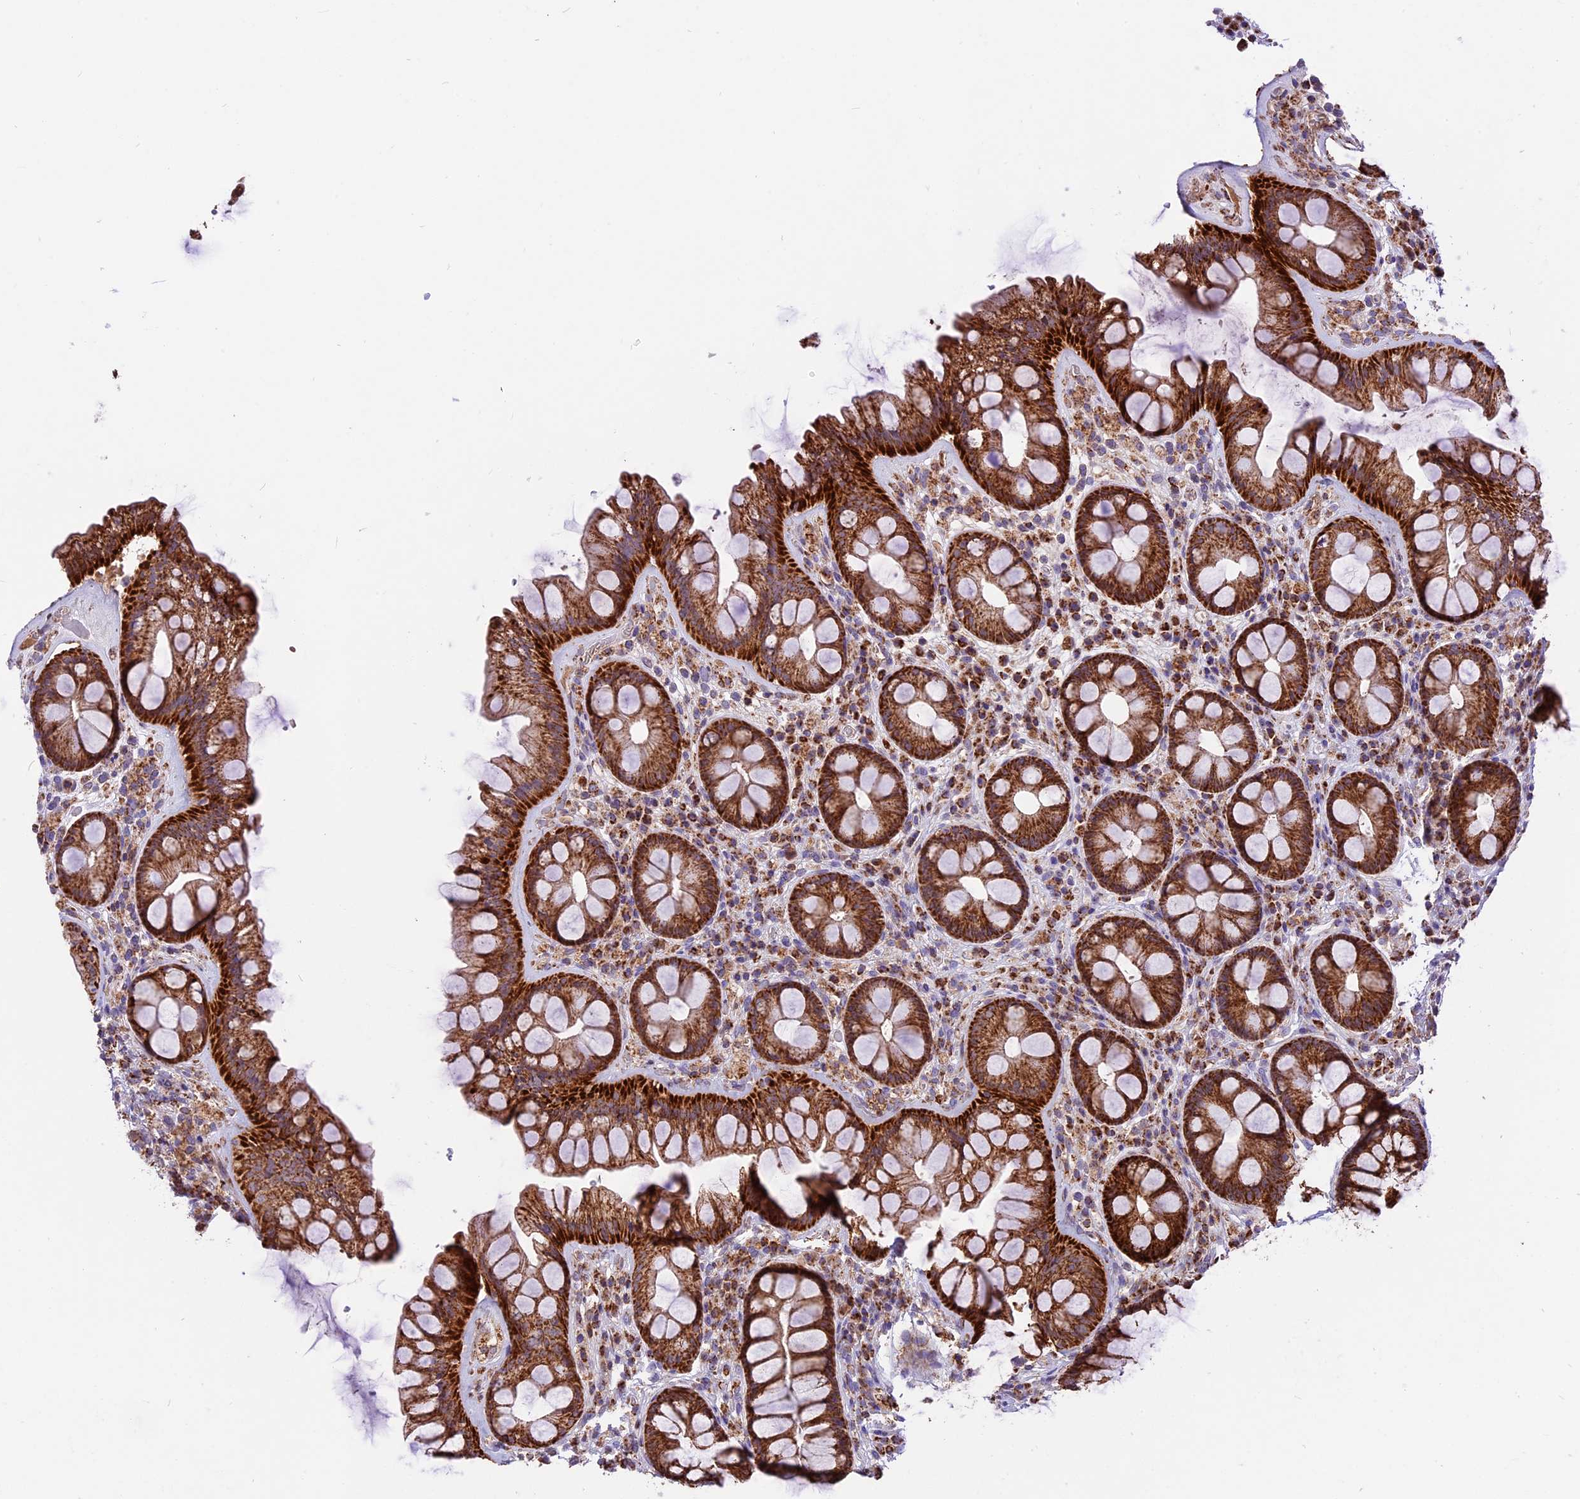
{"staining": {"intensity": "strong", "quantity": ">75%", "location": "cytoplasmic/membranous"}, "tissue": "rectum", "cell_type": "Glandular cells", "image_type": "normal", "snomed": [{"axis": "morphology", "description": "Normal tissue, NOS"}, {"axis": "topography", "description": "Rectum"}], "caption": "About >75% of glandular cells in unremarkable rectum reveal strong cytoplasmic/membranous protein staining as visualized by brown immunohistochemical staining.", "gene": "COX17", "patient": {"sex": "male", "age": 74}}